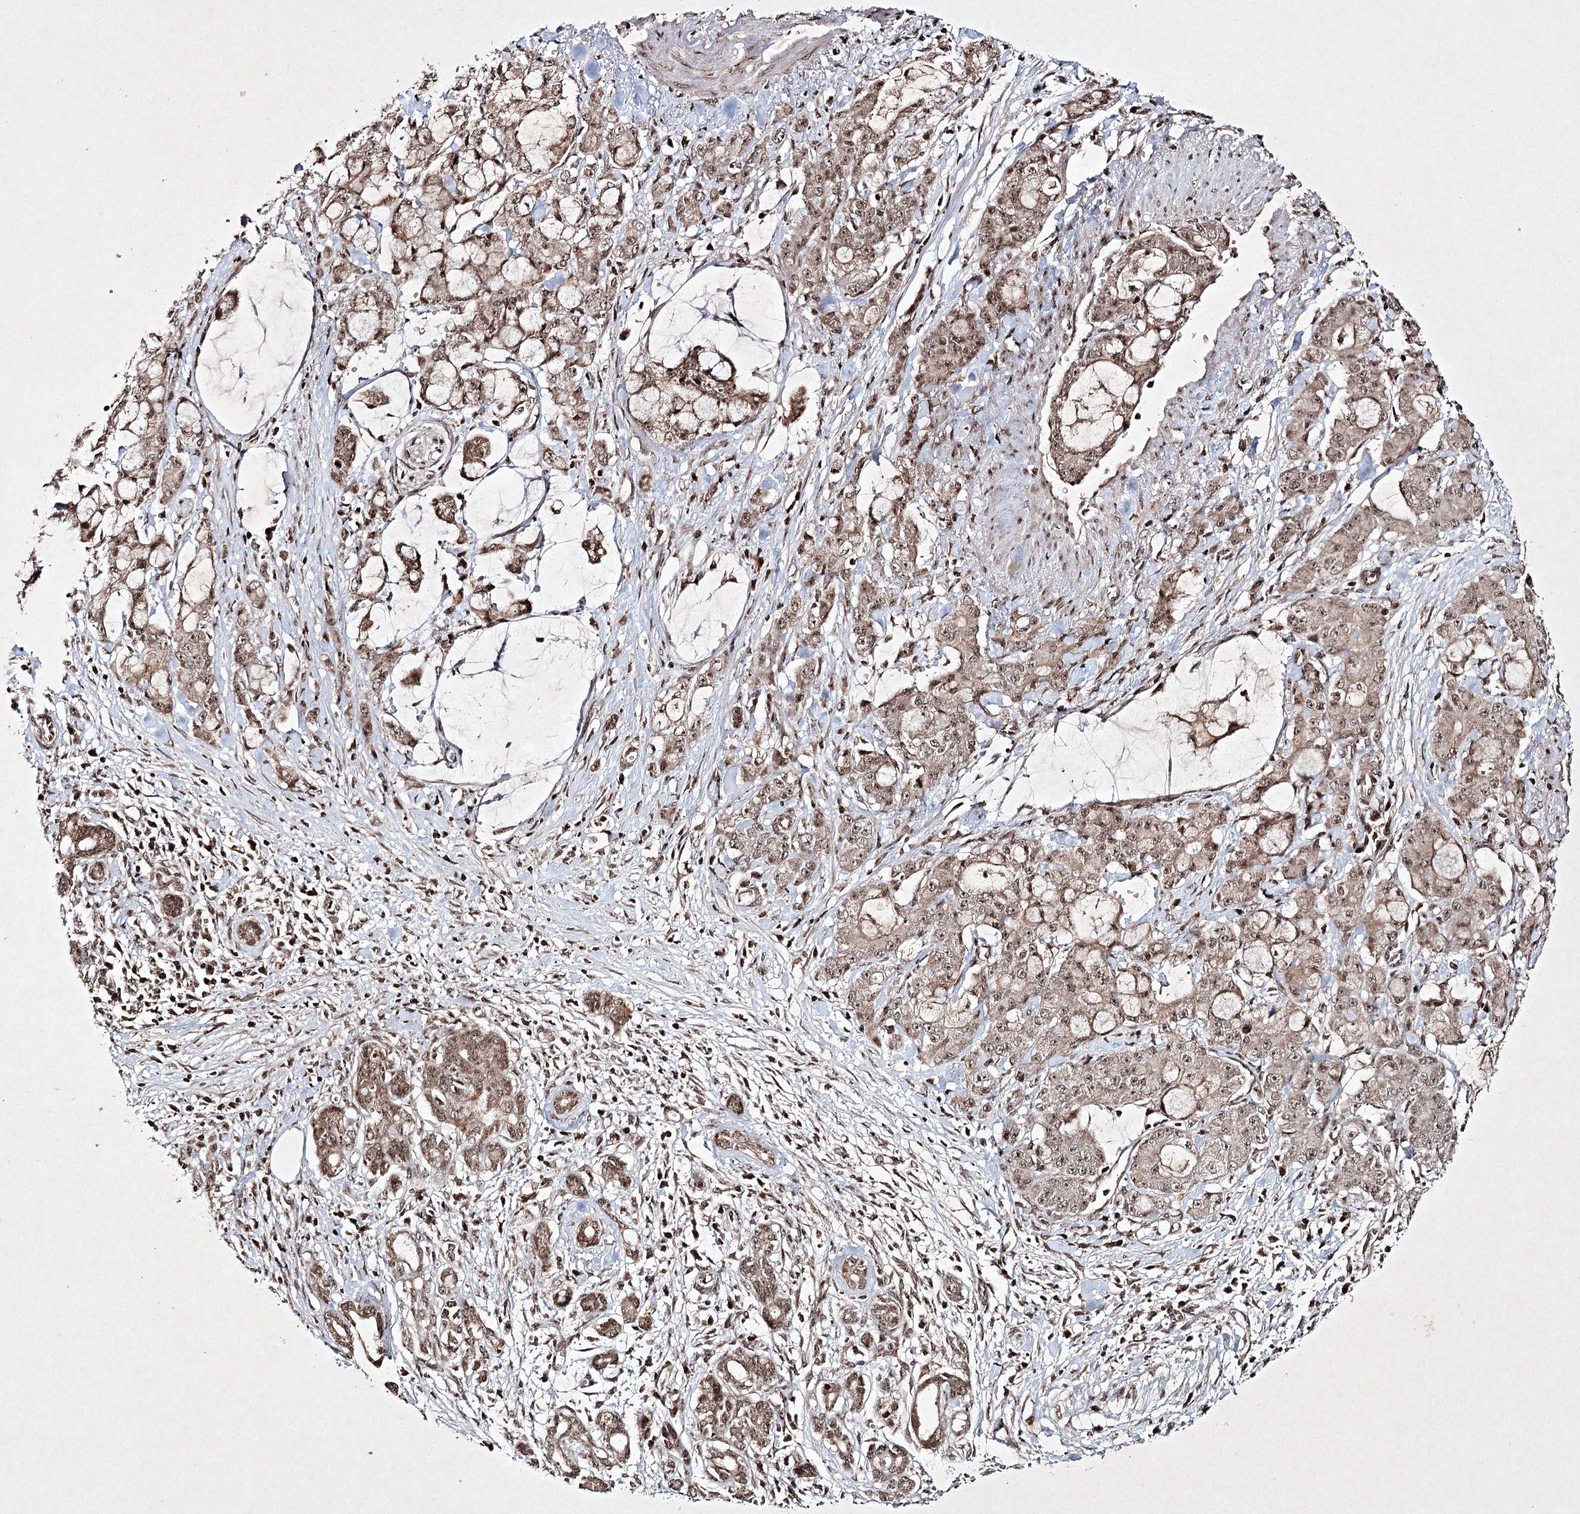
{"staining": {"intensity": "moderate", "quantity": ">75%", "location": "cytoplasmic/membranous,nuclear"}, "tissue": "pancreatic cancer", "cell_type": "Tumor cells", "image_type": "cancer", "snomed": [{"axis": "morphology", "description": "Adenocarcinoma, NOS"}, {"axis": "topography", "description": "Pancreas"}], "caption": "This image displays immunohistochemistry (IHC) staining of pancreatic cancer, with medium moderate cytoplasmic/membranous and nuclear staining in about >75% of tumor cells.", "gene": "CARM1", "patient": {"sex": "female", "age": 73}}